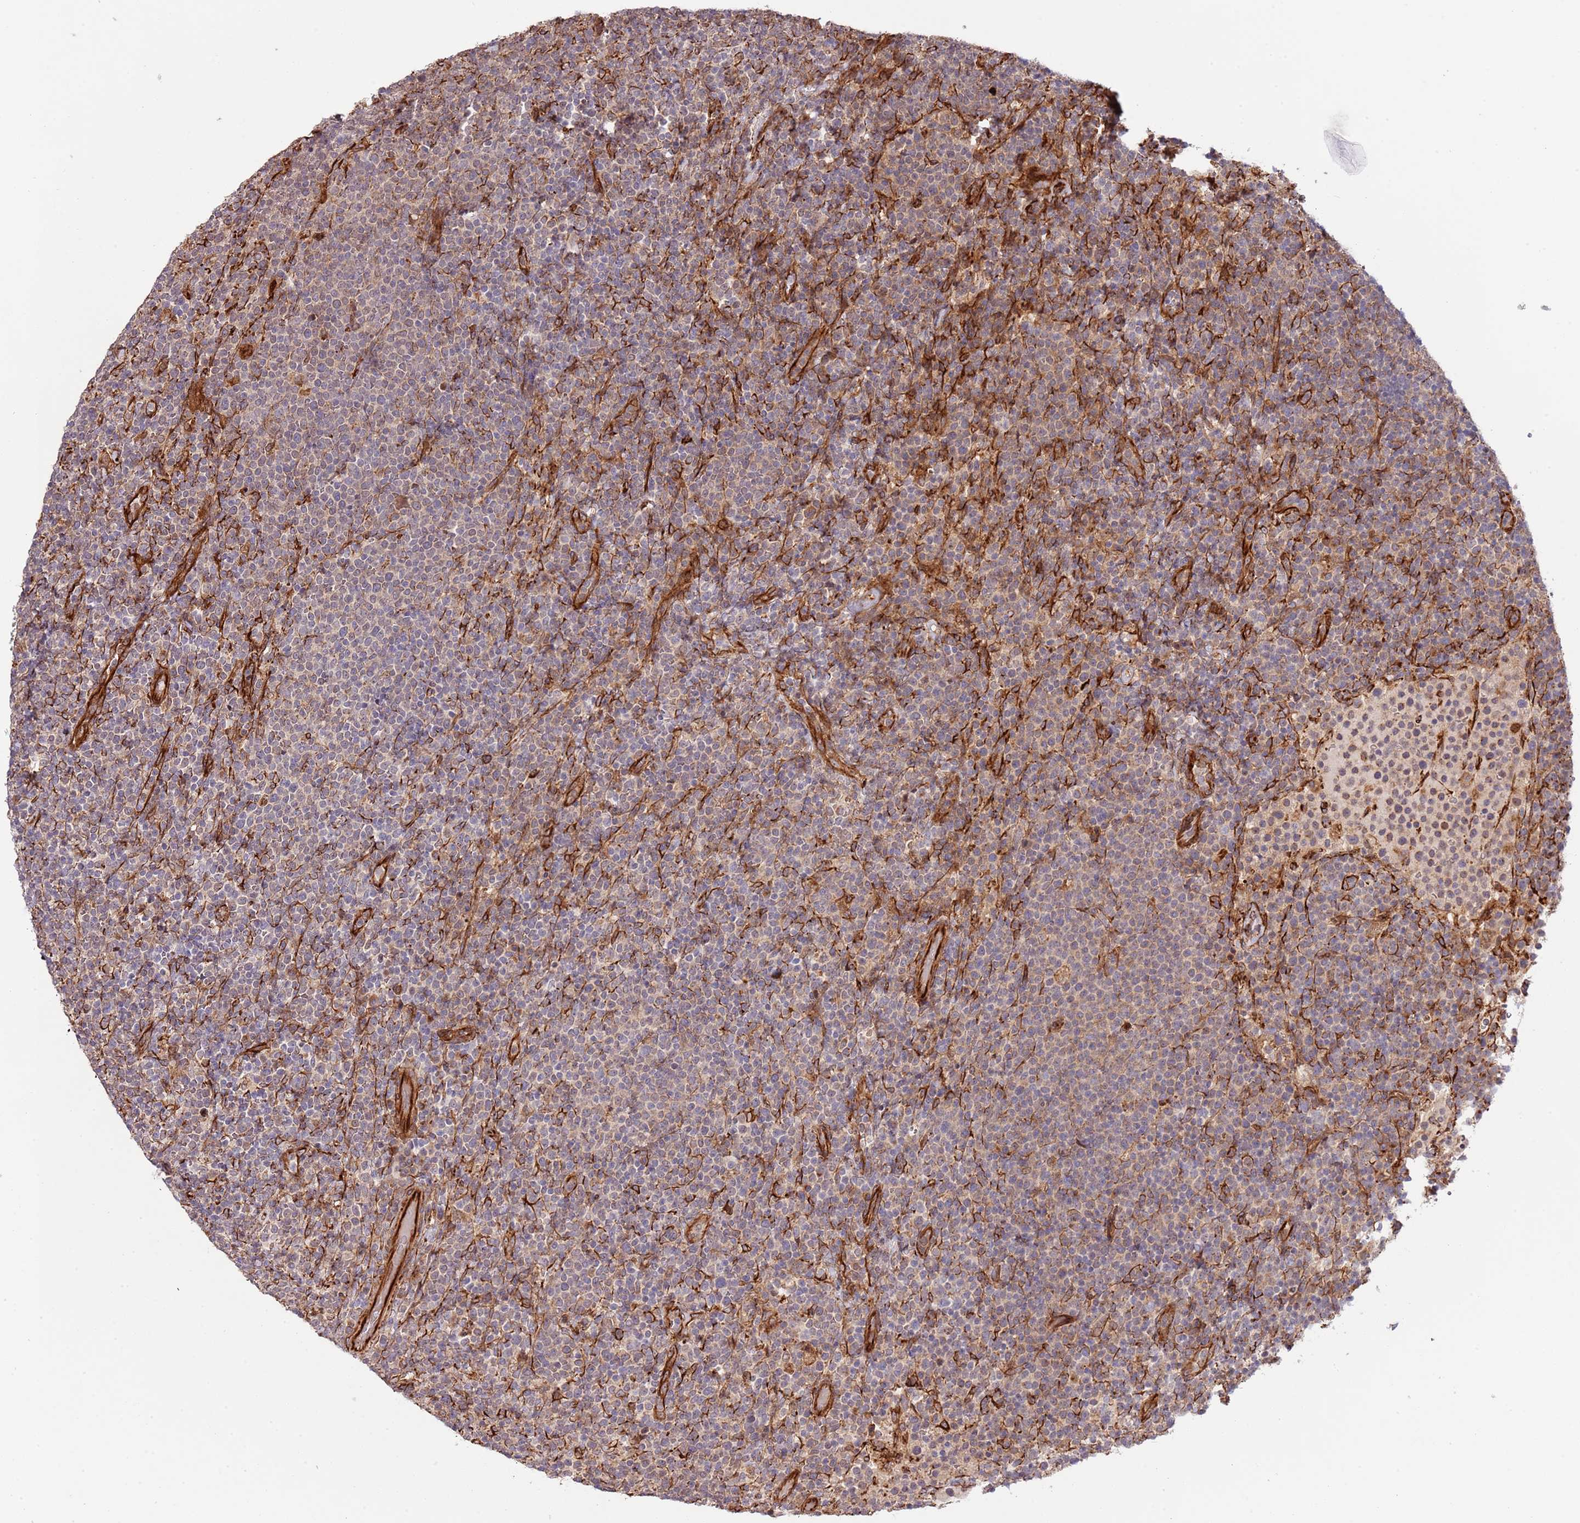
{"staining": {"intensity": "weak", "quantity": "25%-75%", "location": "cytoplasmic/membranous"}, "tissue": "lymphoma", "cell_type": "Tumor cells", "image_type": "cancer", "snomed": [{"axis": "morphology", "description": "Malignant lymphoma, non-Hodgkin's type, High grade"}, {"axis": "topography", "description": "Lymph node"}], "caption": "IHC image of neoplastic tissue: human lymphoma stained using IHC shows low levels of weak protein expression localized specifically in the cytoplasmic/membranous of tumor cells, appearing as a cytoplasmic/membranous brown color.", "gene": "NEK3", "patient": {"sex": "male", "age": 61}}